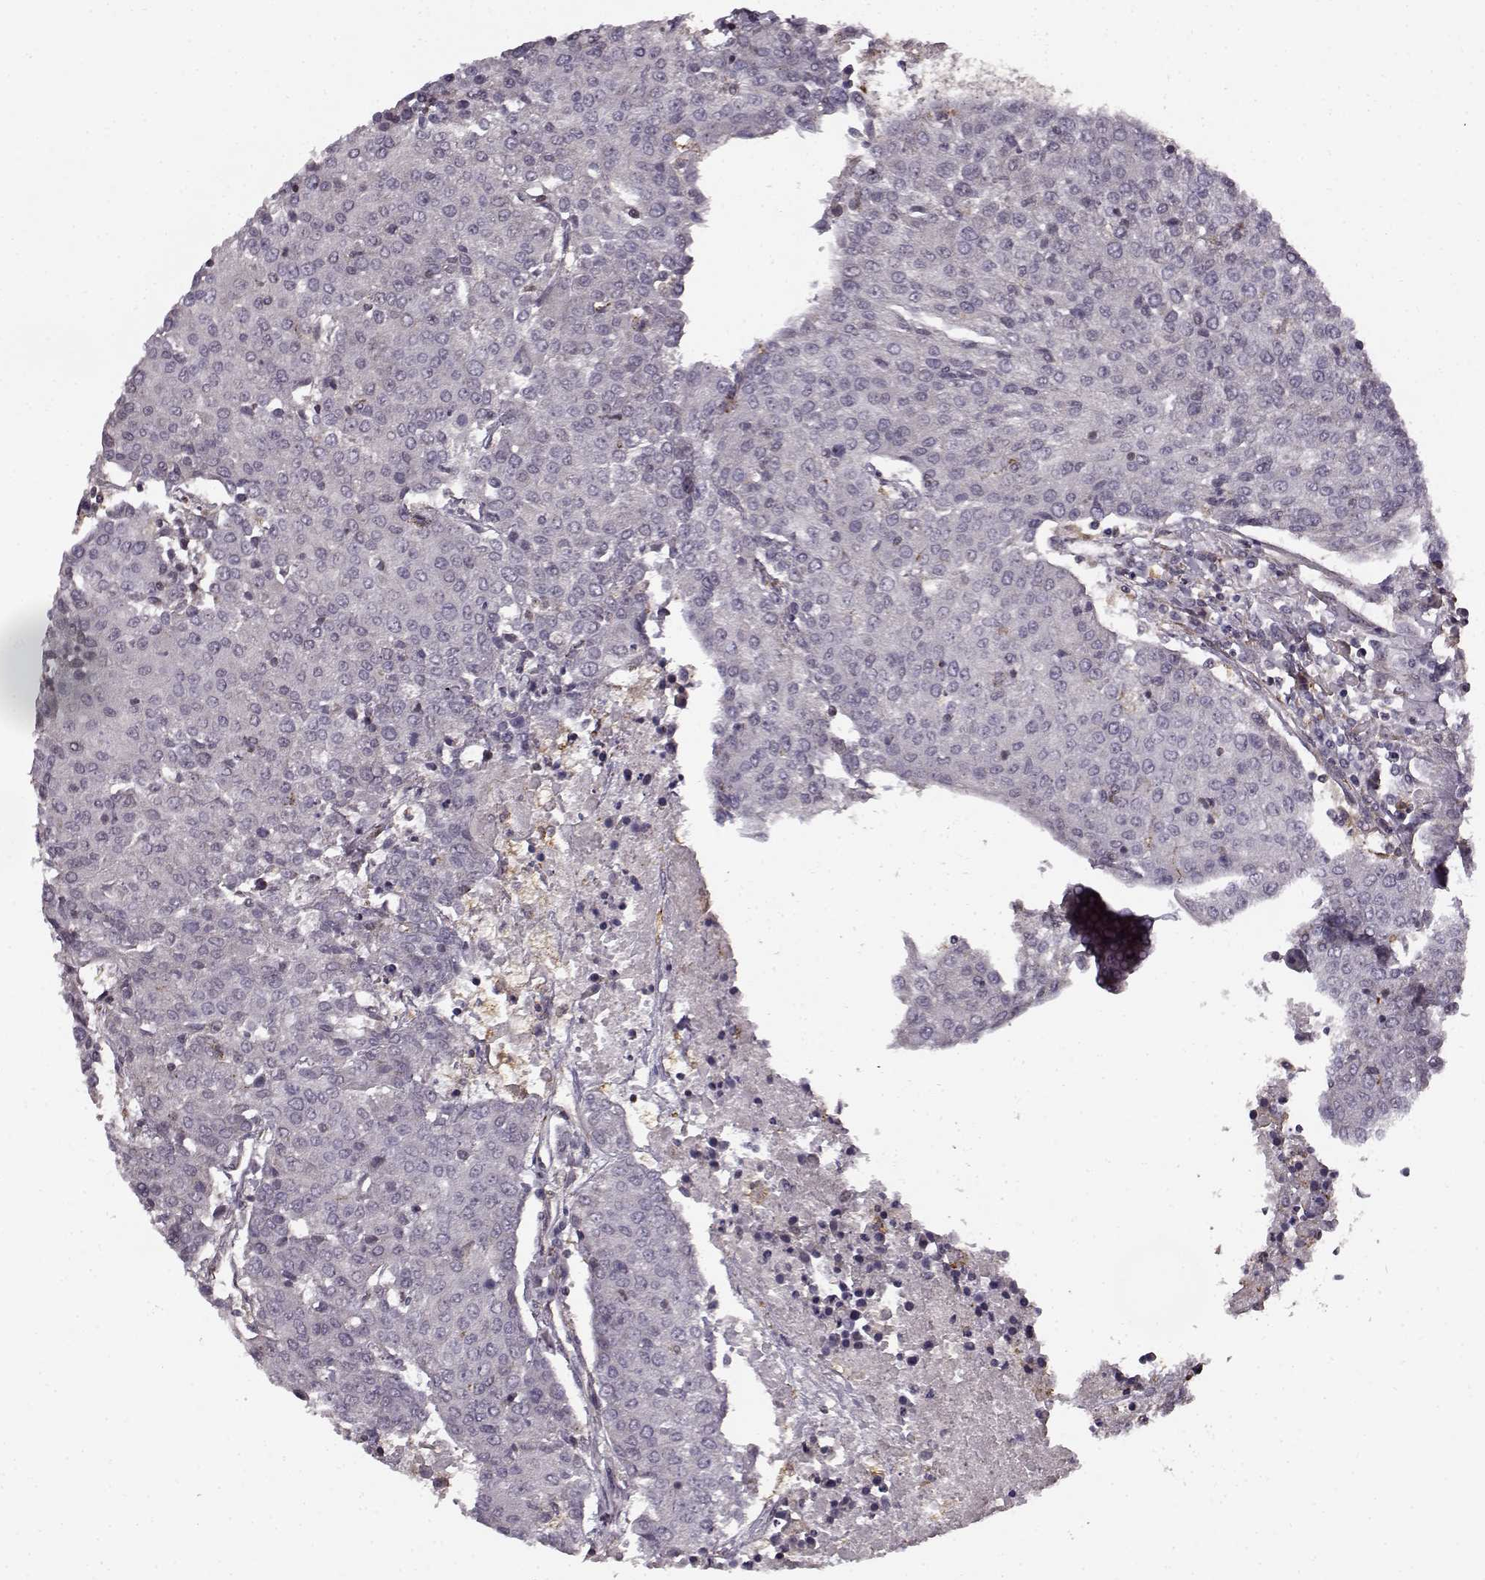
{"staining": {"intensity": "negative", "quantity": "none", "location": "none"}, "tissue": "urothelial cancer", "cell_type": "Tumor cells", "image_type": "cancer", "snomed": [{"axis": "morphology", "description": "Urothelial carcinoma, High grade"}, {"axis": "topography", "description": "Urinary bladder"}], "caption": "Urothelial carcinoma (high-grade) was stained to show a protein in brown. There is no significant staining in tumor cells.", "gene": "MFSD1", "patient": {"sex": "female", "age": 85}}